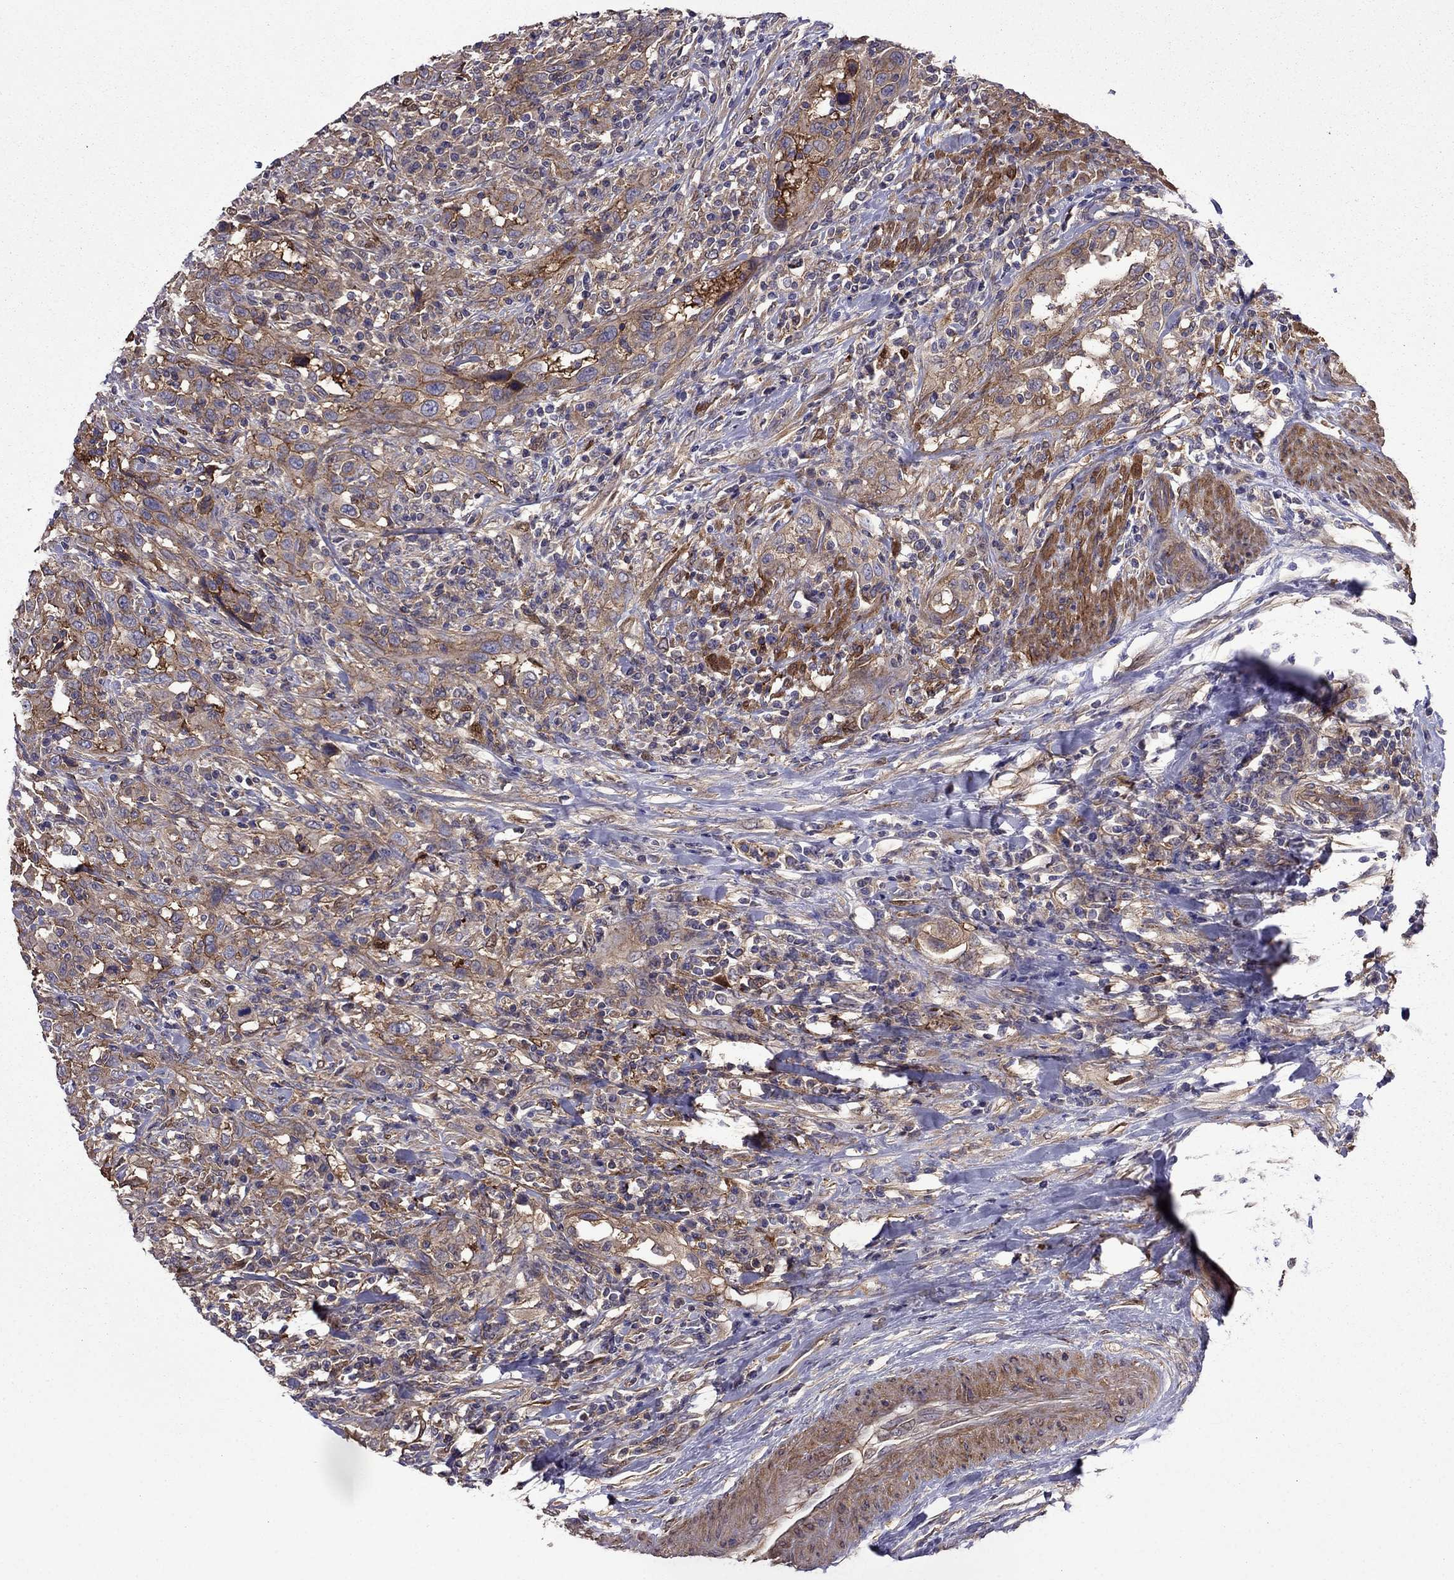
{"staining": {"intensity": "strong", "quantity": "25%-75%", "location": "cytoplasmic/membranous"}, "tissue": "urothelial cancer", "cell_type": "Tumor cells", "image_type": "cancer", "snomed": [{"axis": "morphology", "description": "Urothelial carcinoma, NOS"}, {"axis": "morphology", "description": "Urothelial carcinoma, High grade"}, {"axis": "topography", "description": "Urinary bladder"}], "caption": "A high amount of strong cytoplasmic/membranous positivity is present in about 25%-75% of tumor cells in high-grade urothelial carcinoma tissue. Immunohistochemistry stains the protein of interest in brown and the nuclei are stained blue.", "gene": "ITGB1", "patient": {"sex": "female", "age": 64}}